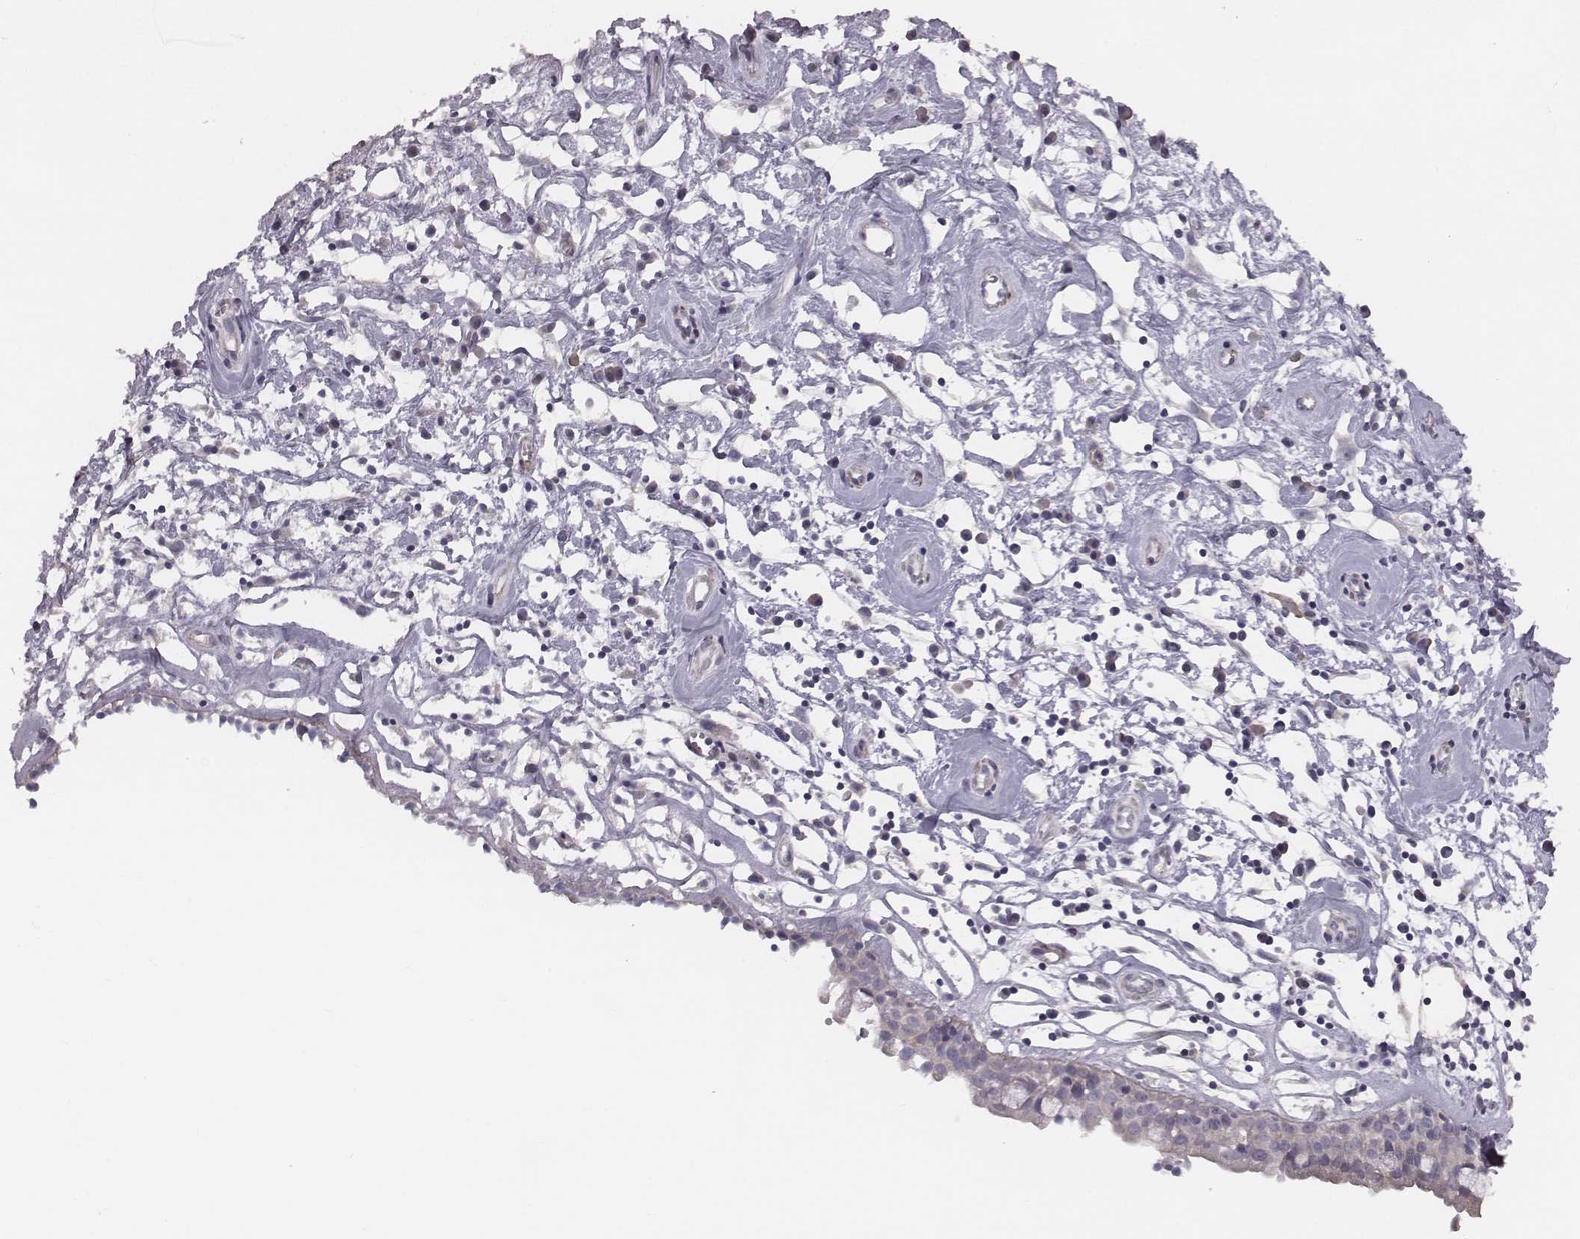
{"staining": {"intensity": "negative", "quantity": "none", "location": "none"}, "tissue": "nasopharynx", "cell_type": "Respiratory epithelial cells", "image_type": "normal", "snomed": [{"axis": "morphology", "description": "Normal tissue, NOS"}, {"axis": "topography", "description": "Nasopharynx"}], "caption": "Immunohistochemistry (IHC) histopathology image of normal nasopharynx: nasopharynx stained with DAB (3,3'-diaminobenzidine) demonstrates no significant protein positivity in respiratory epithelial cells. (DAB immunohistochemistry (IHC) with hematoxylin counter stain).", "gene": "PRKCZ", "patient": {"sex": "male", "age": 77}}